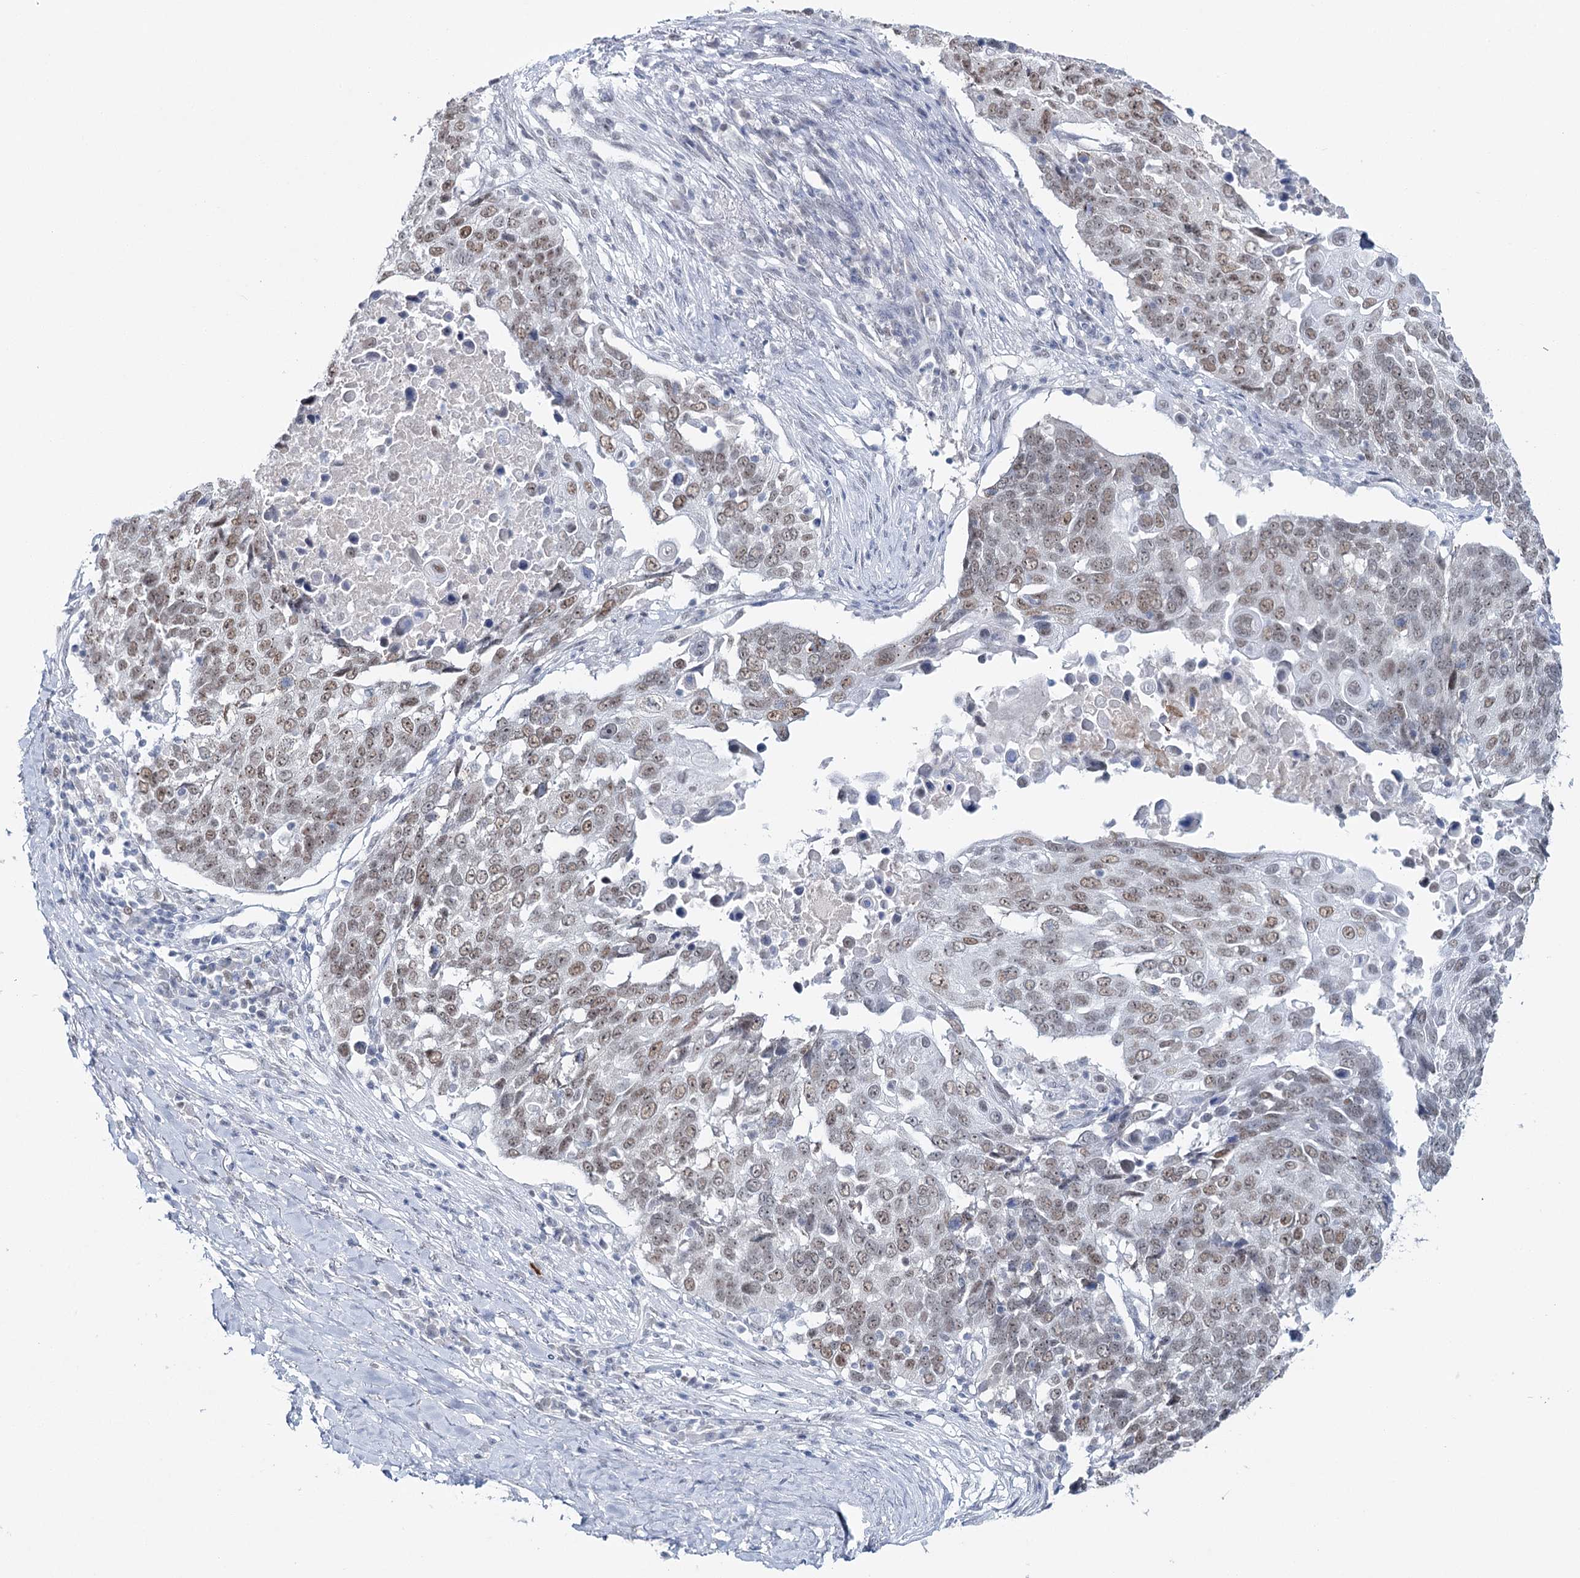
{"staining": {"intensity": "moderate", "quantity": ">75%", "location": "nuclear"}, "tissue": "lung cancer", "cell_type": "Tumor cells", "image_type": "cancer", "snomed": [{"axis": "morphology", "description": "Squamous cell carcinoma, NOS"}, {"axis": "topography", "description": "Lung"}], "caption": "A high-resolution photomicrograph shows IHC staining of lung cancer, which reveals moderate nuclear expression in about >75% of tumor cells. (brown staining indicates protein expression, while blue staining denotes nuclei).", "gene": "ZC3H8", "patient": {"sex": "male", "age": 66}}